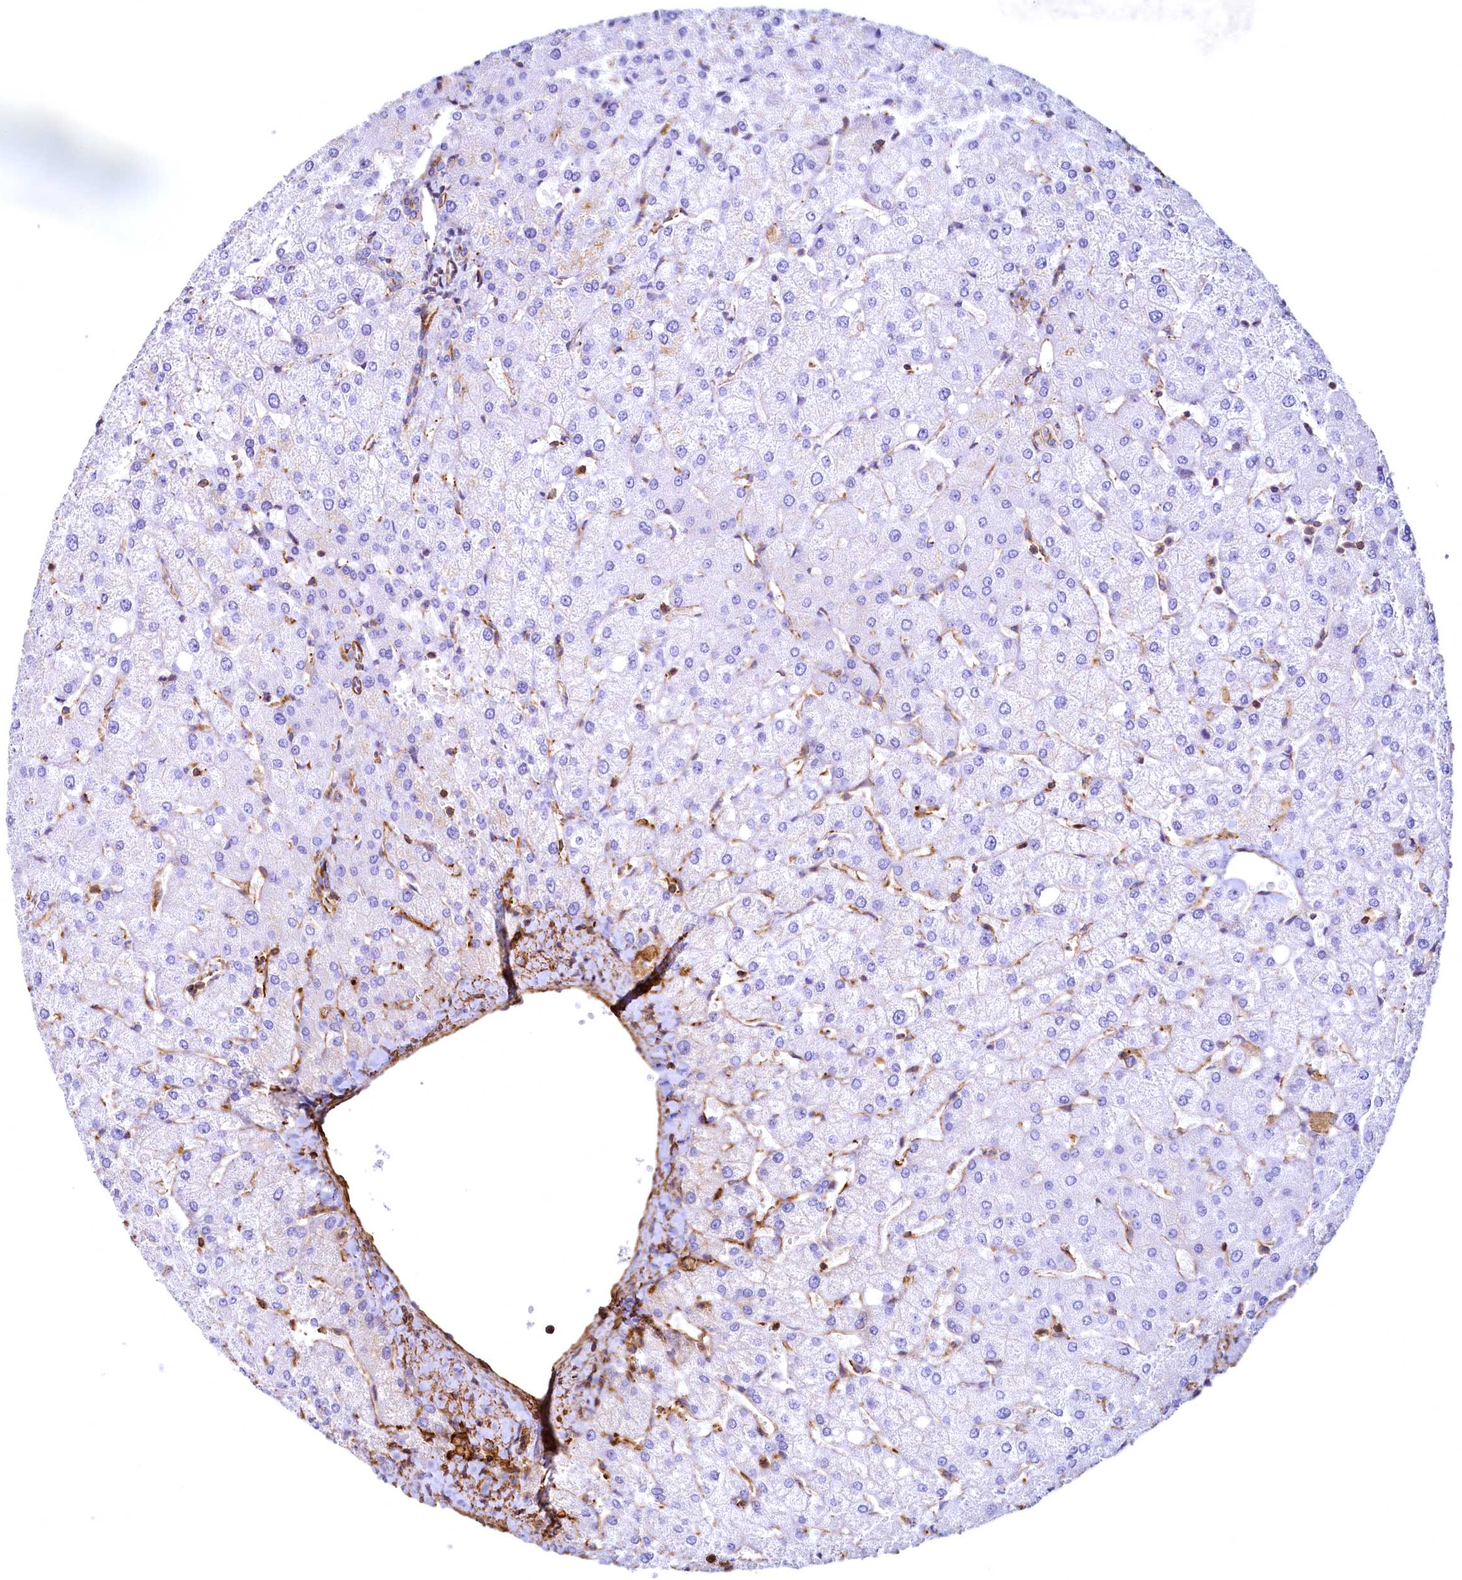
{"staining": {"intensity": "weak", "quantity": "<25%", "location": "cytoplasmic/membranous"}, "tissue": "liver", "cell_type": "Cholangiocytes", "image_type": "normal", "snomed": [{"axis": "morphology", "description": "Normal tissue, NOS"}, {"axis": "topography", "description": "Liver"}], "caption": "The immunohistochemistry image has no significant staining in cholangiocytes of liver.", "gene": "THBS1", "patient": {"sex": "female", "age": 54}}